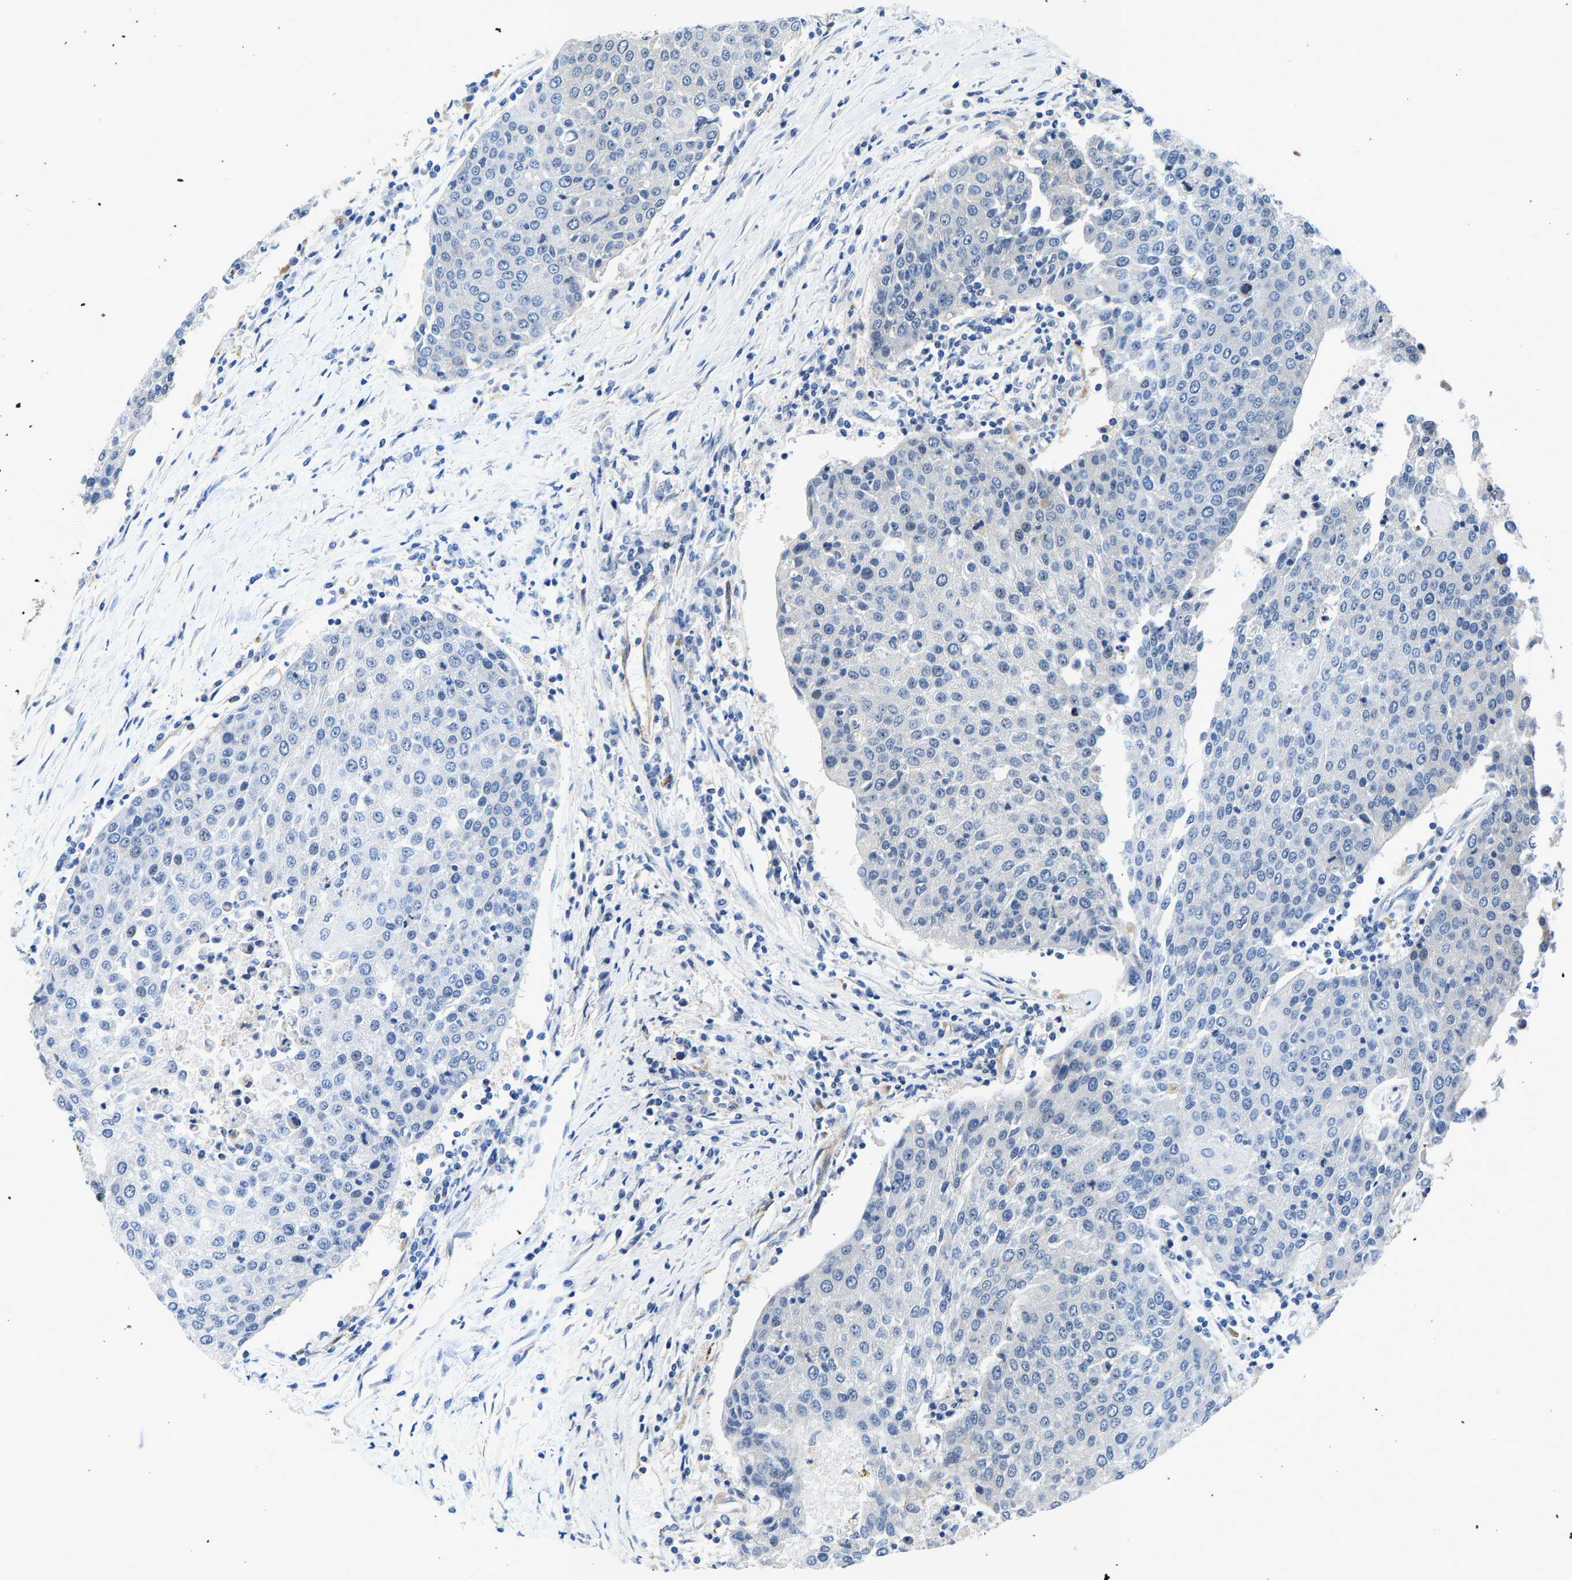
{"staining": {"intensity": "negative", "quantity": "none", "location": "none"}, "tissue": "urothelial cancer", "cell_type": "Tumor cells", "image_type": "cancer", "snomed": [{"axis": "morphology", "description": "Urothelial carcinoma, High grade"}, {"axis": "topography", "description": "Urinary bladder"}], "caption": "DAB (3,3'-diaminobenzidine) immunohistochemical staining of human urothelial cancer exhibits no significant expression in tumor cells. (Brightfield microscopy of DAB (3,3'-diaminobenzidine) IHC at high magnification).", "gene": "RESF1", "patient": {"sex": "female", "age": 85}}